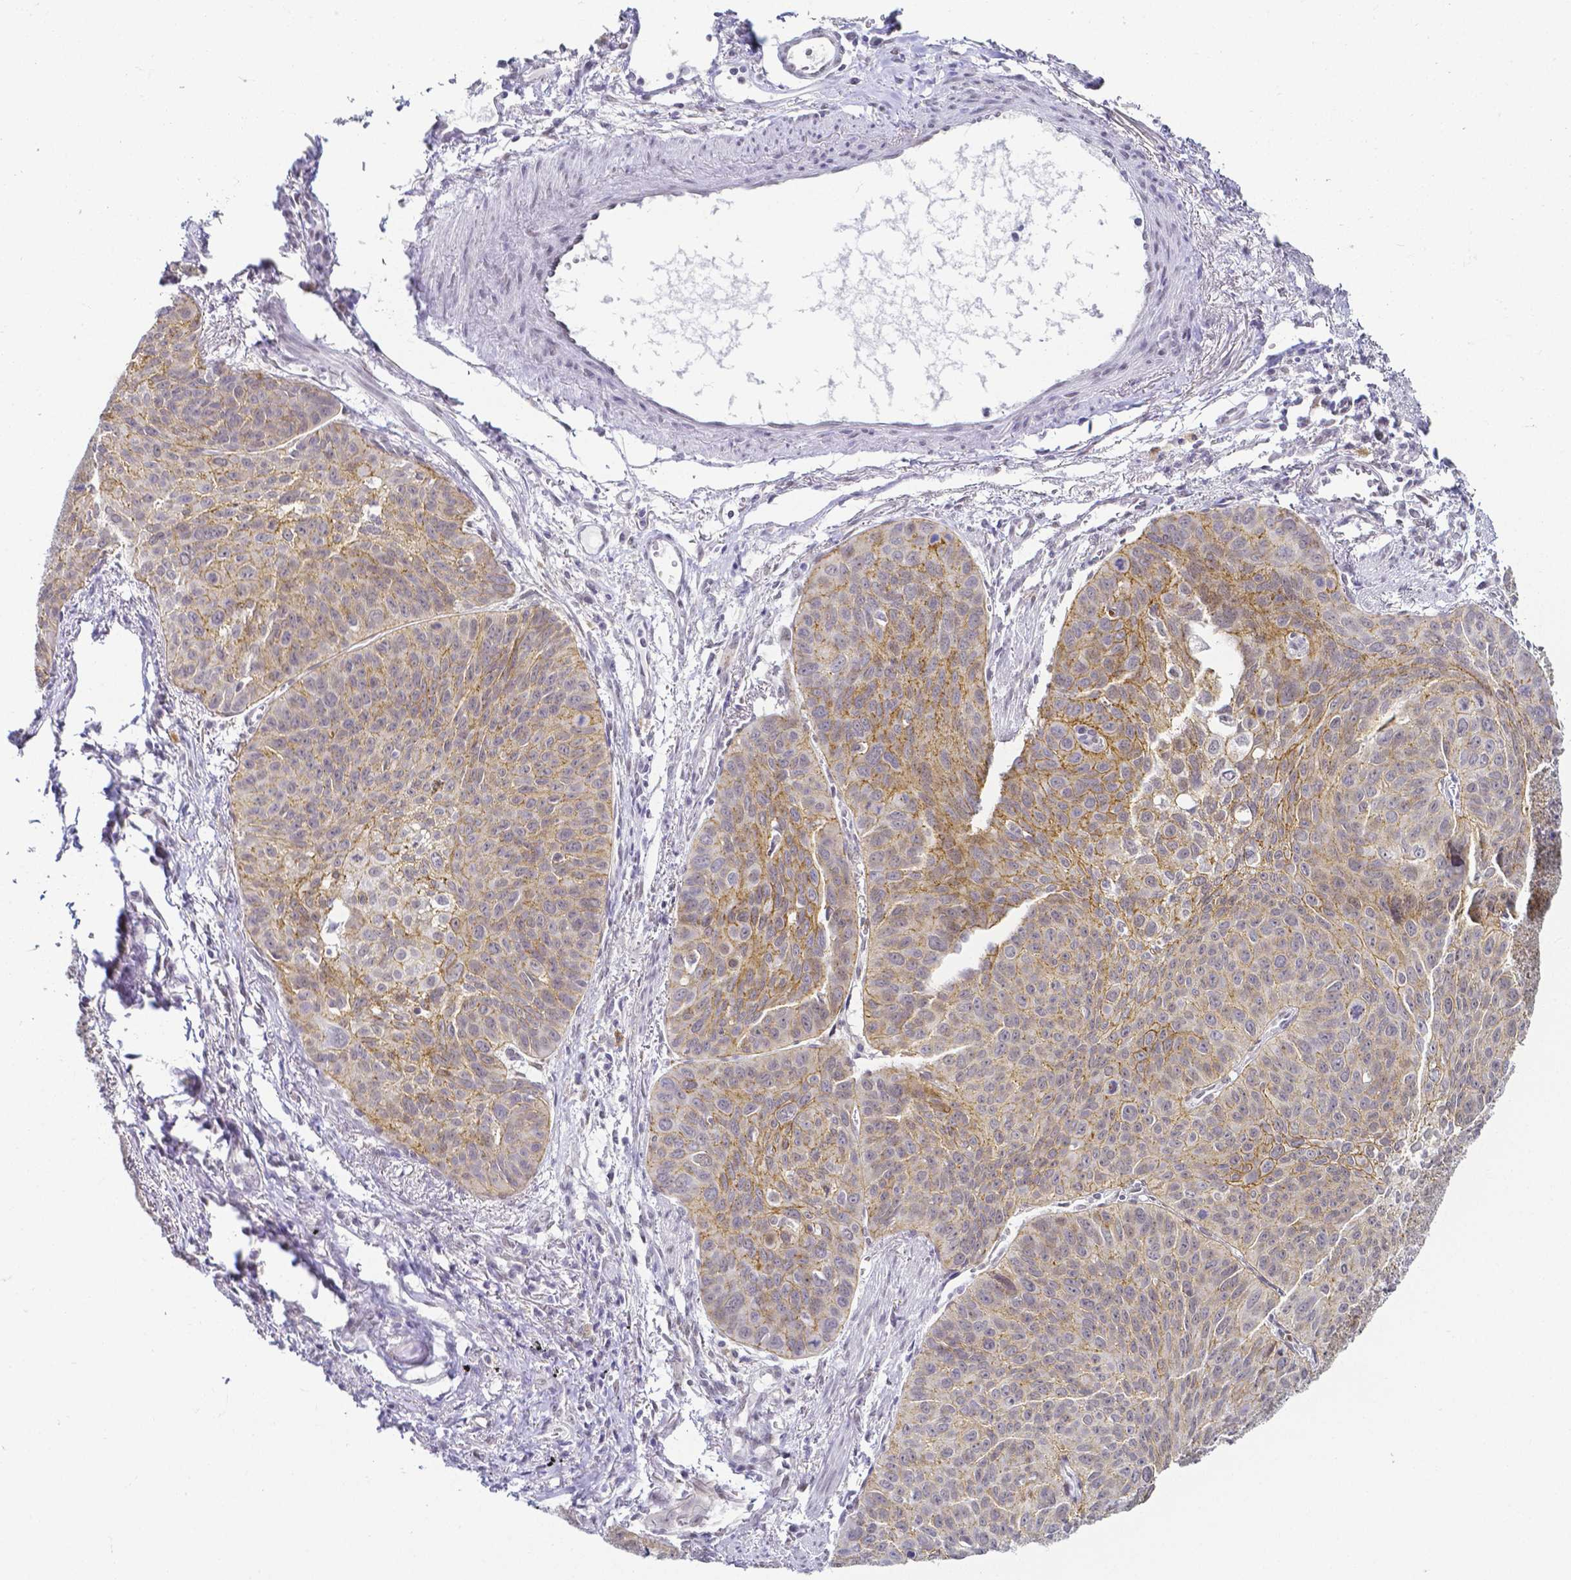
{"staining": {"intensity": "moderate", "quantity": "25%-75%", "location": "cytoplasmic/membranous"}, "tissue": "lung cancer", "cell_type": "Tumor cells", "image_type": "cancer", "snomed": [{"axis": "morphology", "description": "Squamous cell carcinoma, NOS"}, {"axis": "topography", "description": "Lung"}], "caption": "Moderate cytoplasmic/membranous protein positivity is appreciated in approximately 25%-75% of tumor cells in lung cancer (squamous cell carcinoma). (DAB (3,3'-diaminobenzidine) IHC, brown staining for protein, blue staining for nuclei).", "gene": "FAM83G", "patient": {"sex": "male", "age": 71}}